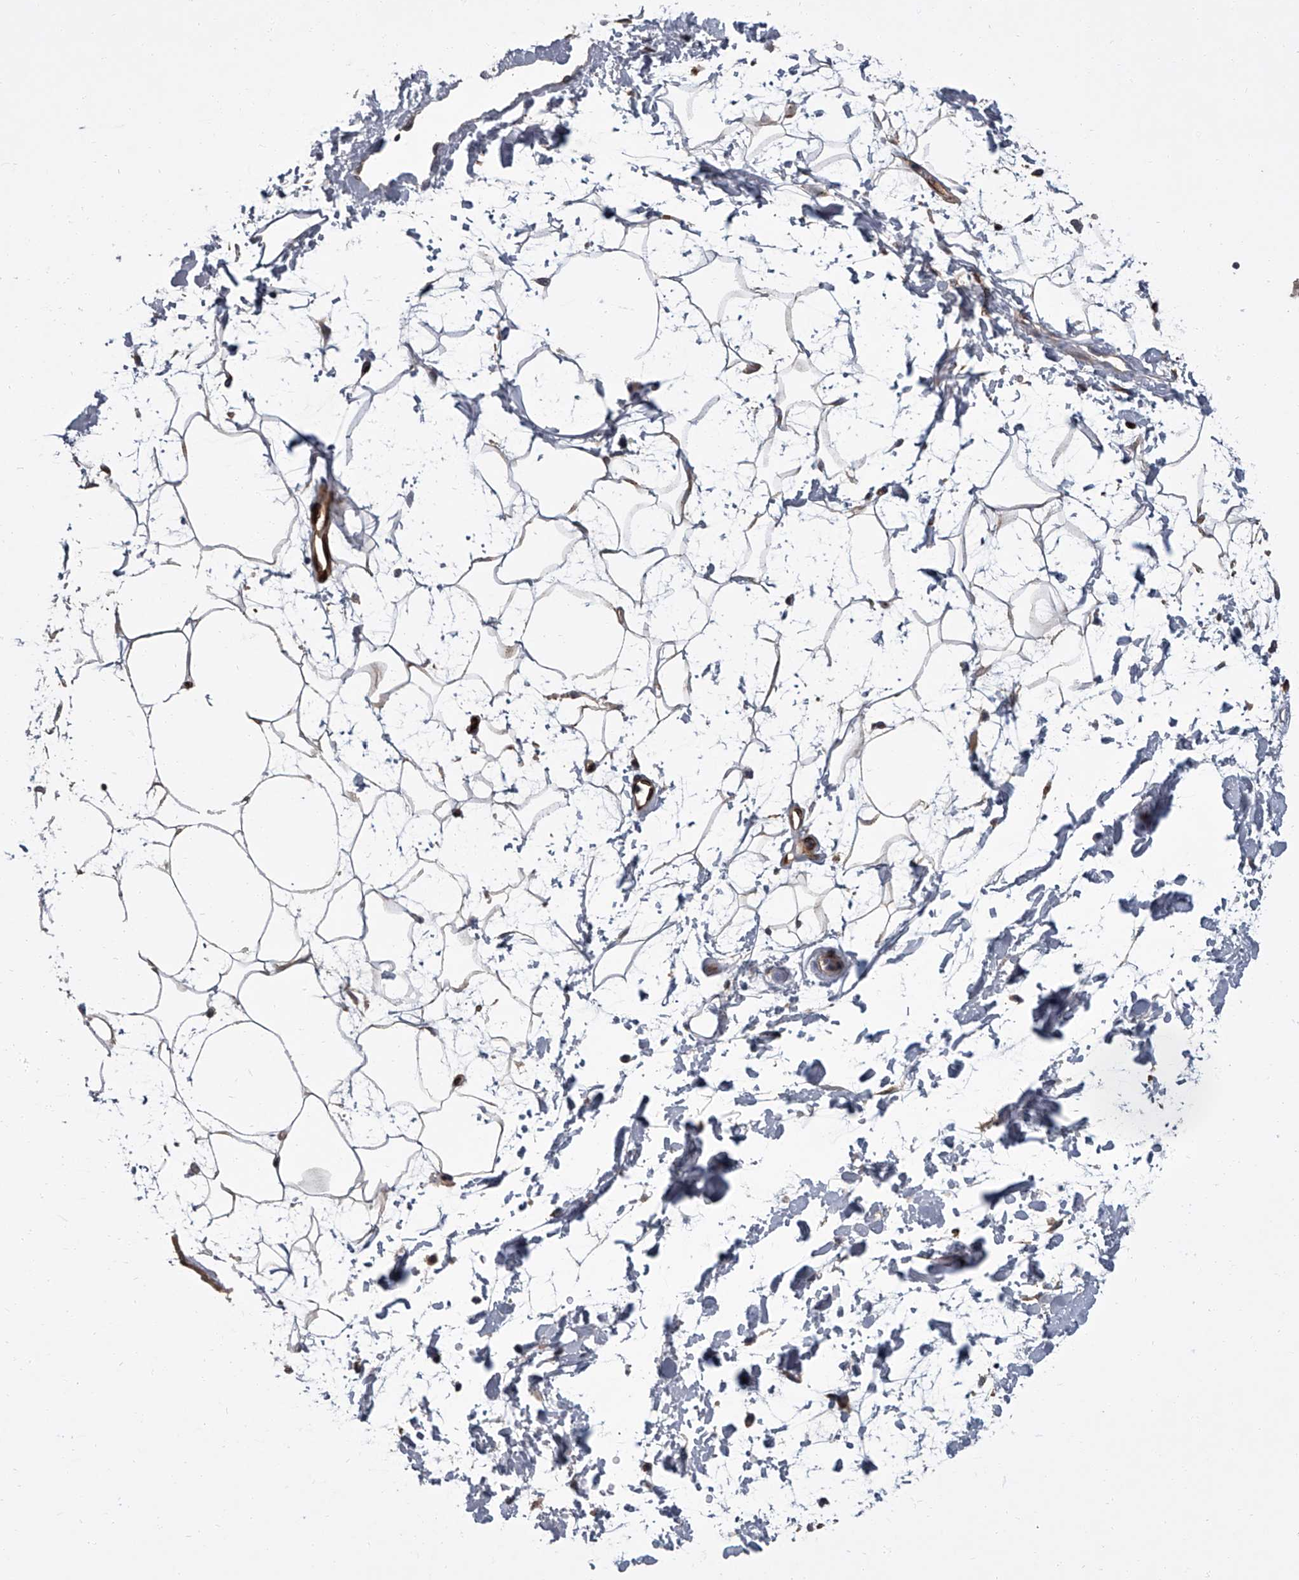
{"staining": {"intensity": "strong", "quantity": "25%-75%", "location": "cytoplasmic/membranous,nuclear"}, "tissue": "adipose tissue", "cell_type": "Adipocytes", "image_type": "normal", "snomed": [{"axis": "morphology", "description": "Normal tissue, NOS"}, {"axis": "topography", "description": "Soft tissue"}], "caption": "Immunohistochemical staining of benign adipose tissue exhibits high levels of strong cytoplasmic/membranous,nuclear staining in about 25%-75% of adipocytes.", "gene": "LRRC8C", "patient": {"sex": "male", "age": 72}}